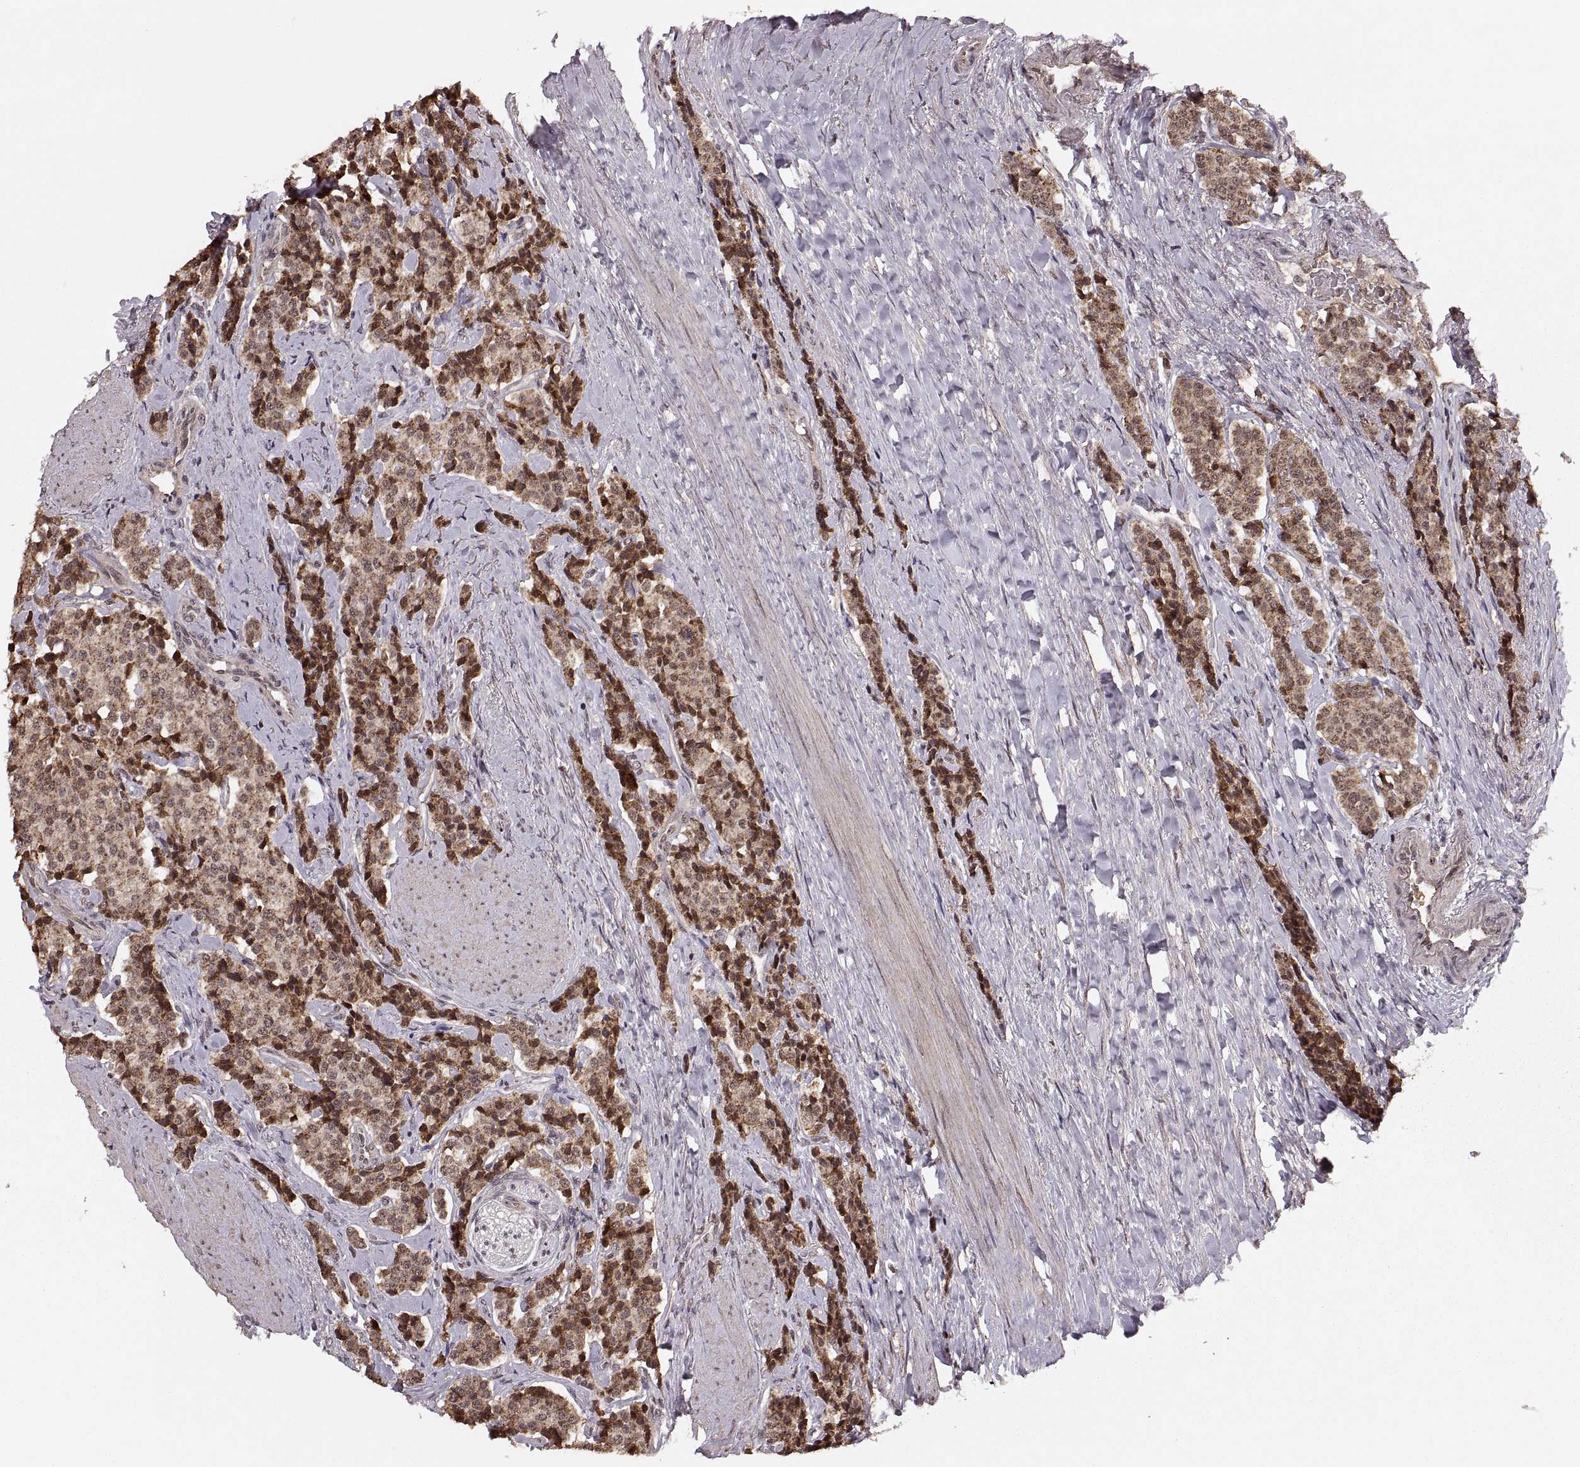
{"staining": {"intensity": "moderate", "quantity": ">75%", "location": "cytoplasmic/membranous,nuclear"}, "tissue": "carcinoid", "cell_type": "Tumor cells", "image_type": "cancer", "snomed": [{"axis": "morphology", "description": "Carcinoid, malignant, NOS"}, {"axis": "topography", "description": "Small intestine"}], "caption": "Malignant carcinoid stained with a protein marker shows moderate staining in tumor cells.", "gene": "RFT1", "patient": {"sex": "female", "age": 58}}